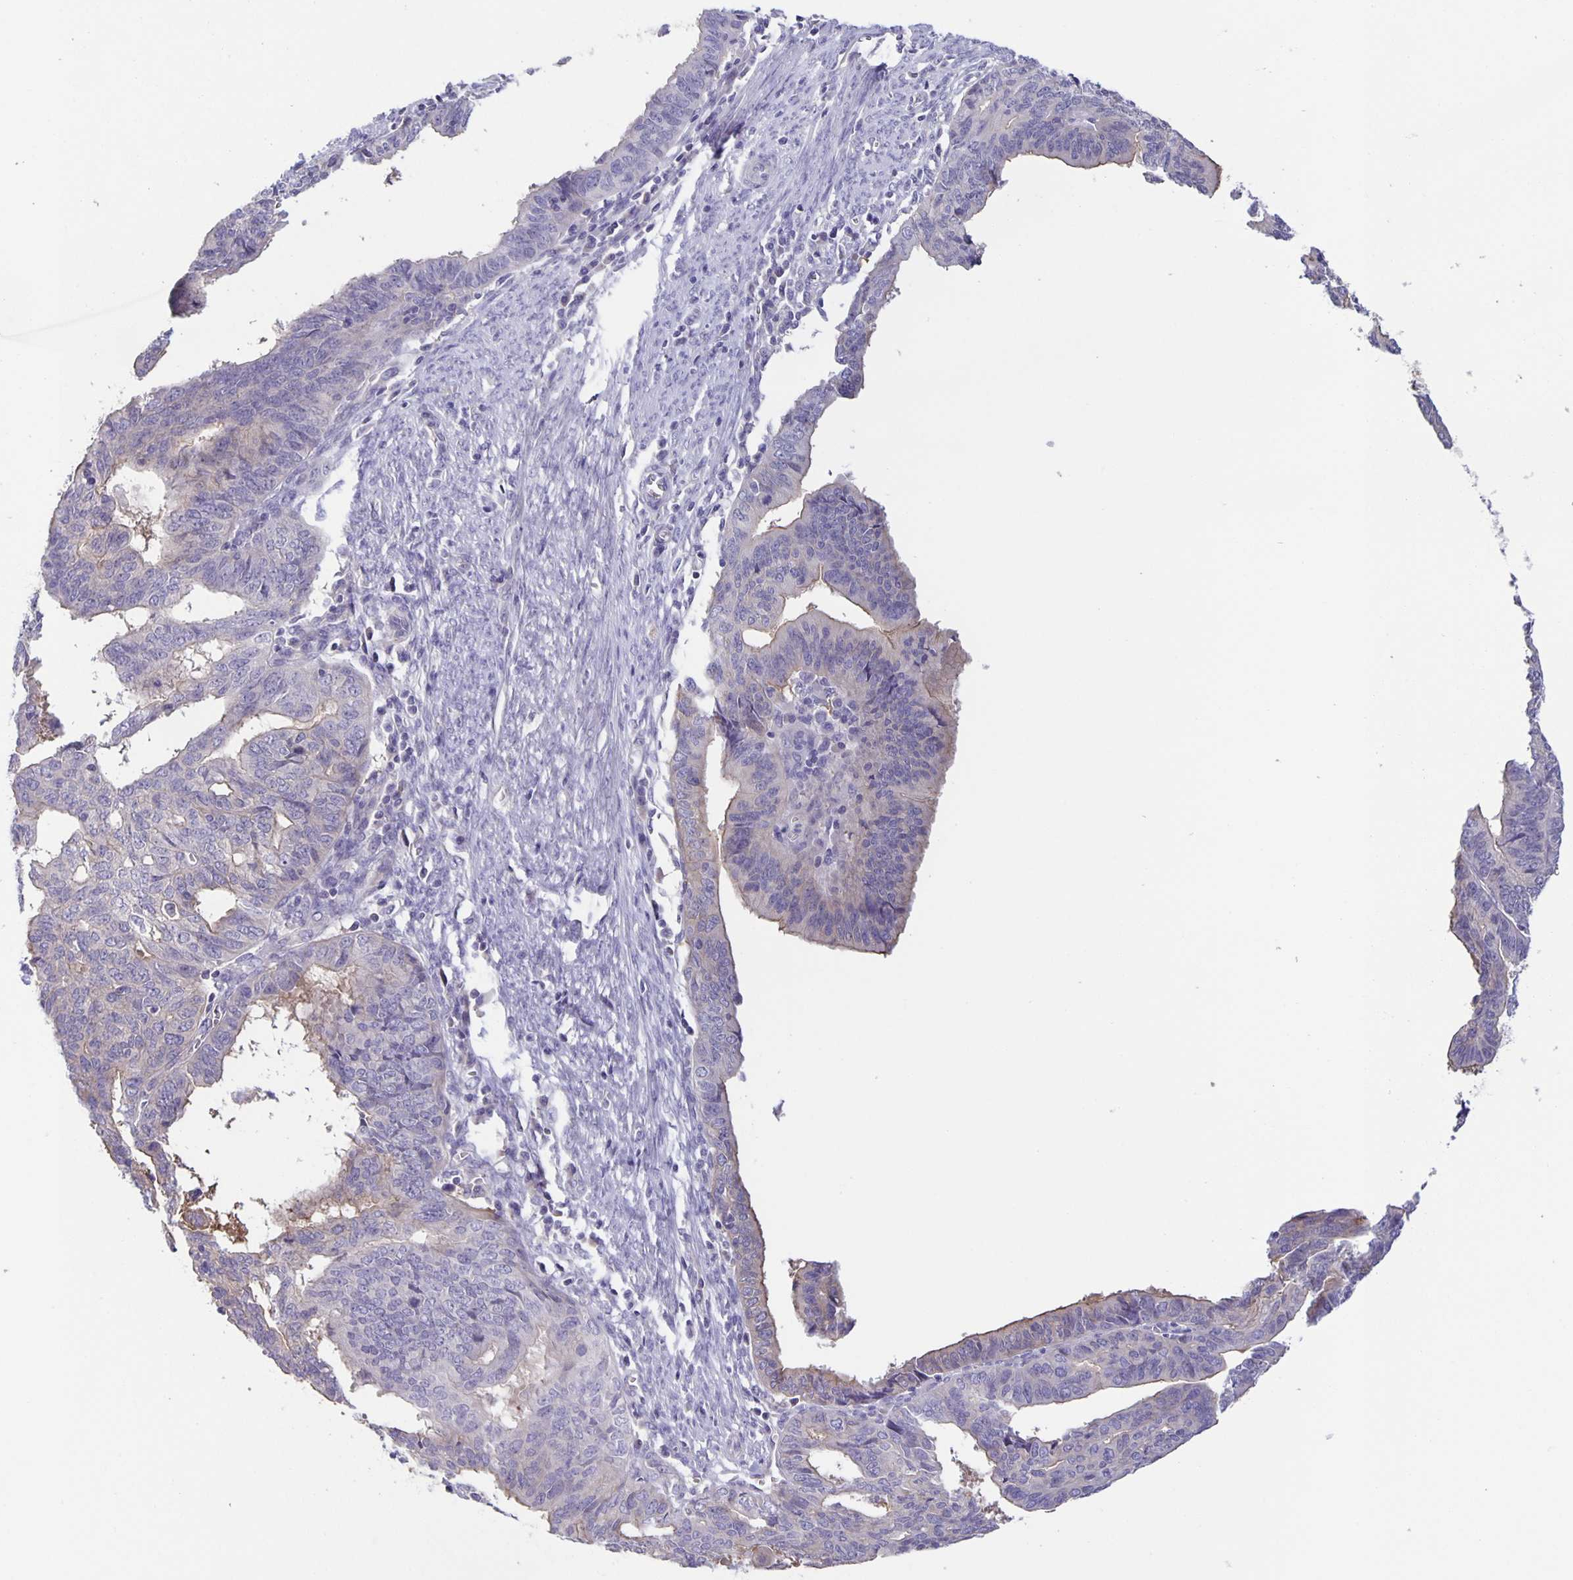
{"staining": {"intensity": "weak", "quantity": "<25%", "location": "cytoplasmic/membranous"}, "tissue": "endometrial cancer", "cell_type": "Tumor cells", "image_type": "cancer", "snomed": [{"axis": "morphology", "description": "Adenocarcinoma, NOS"}, {"axis": "topography", "description": "Endometrium"}], "caption": "This is an immunohistochemistry photomicrograph of endometrial adenocarcinoma. There is no positivity in tumor cells.", "gene": "PTPN3", "patient": {"sex": "female", "age": 65}}